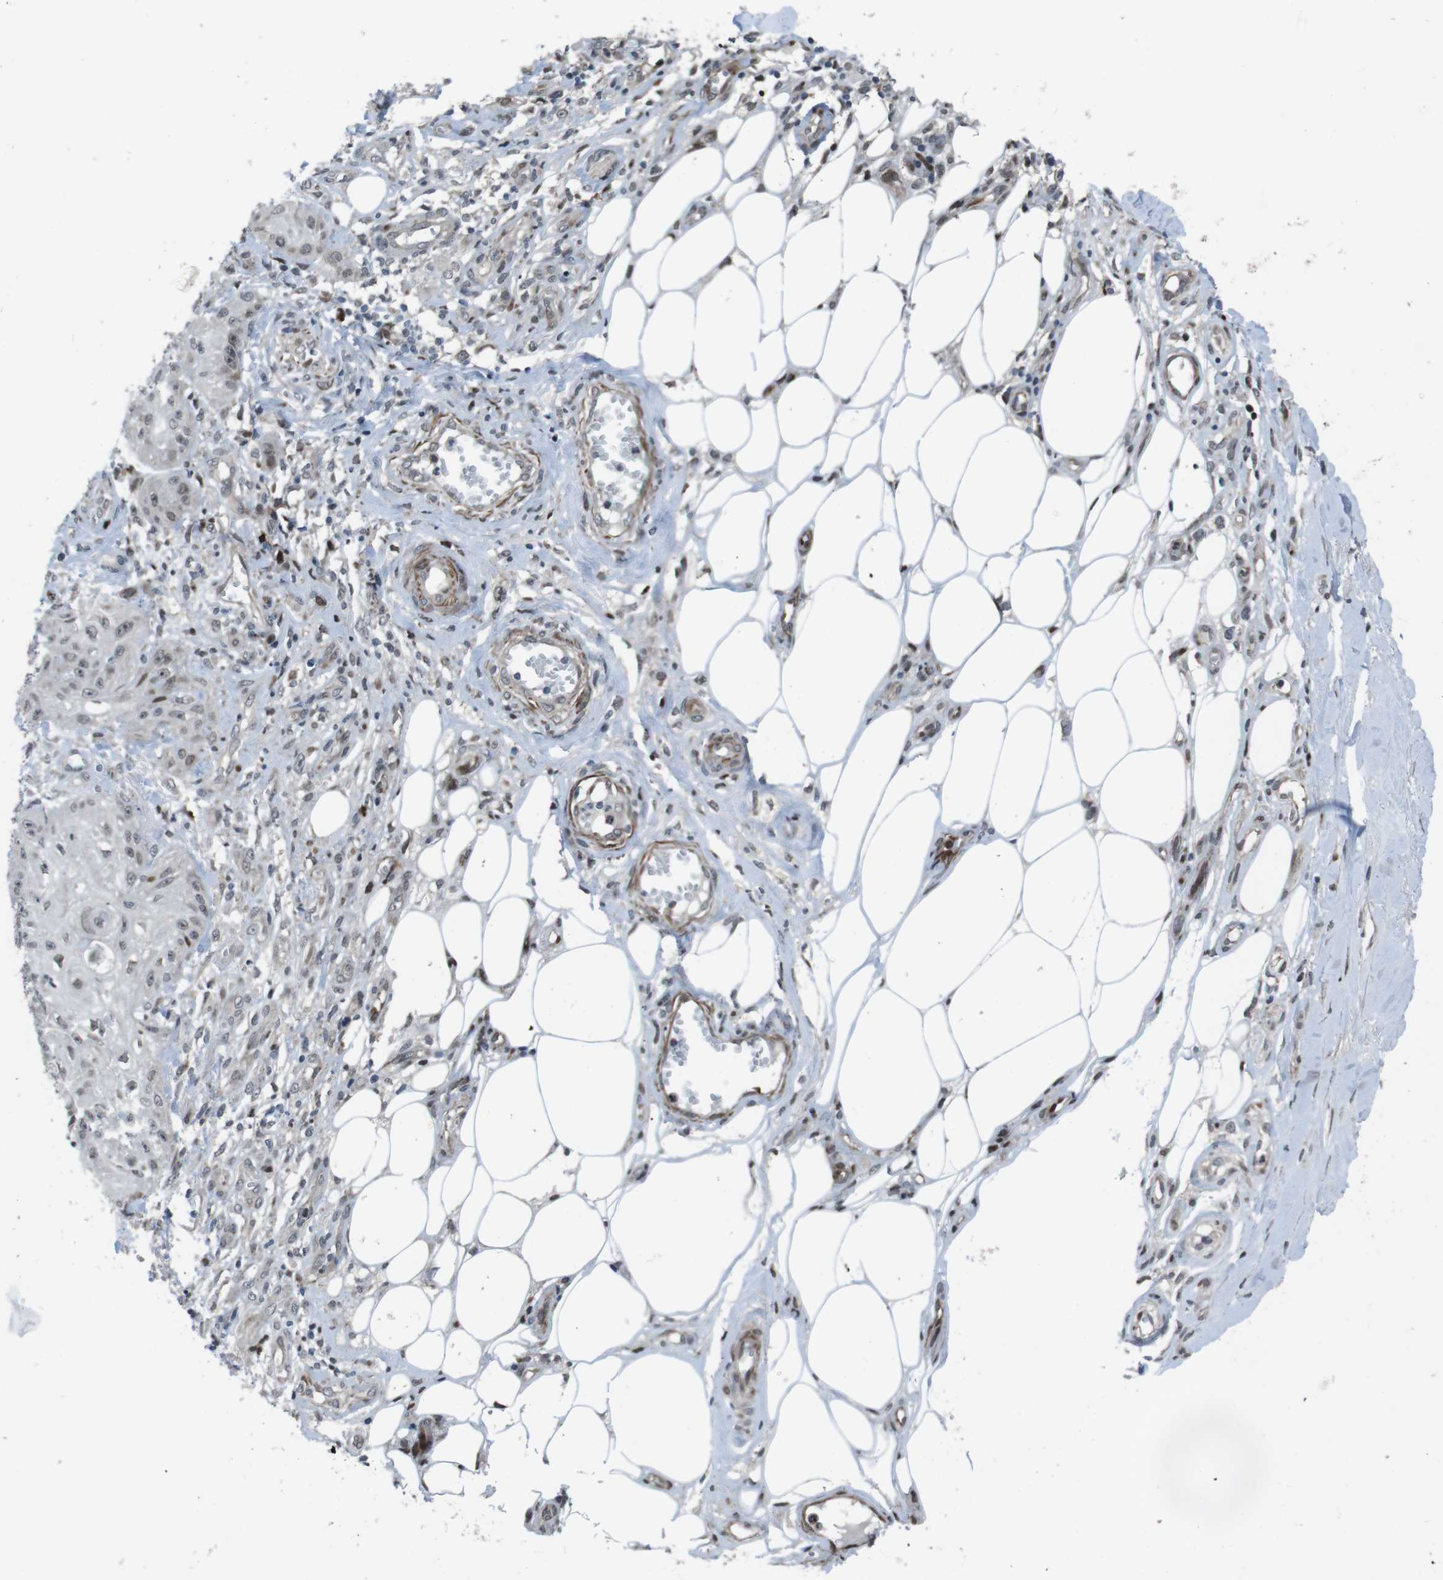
{"staining": {"intensity": "weak", "quantity": "<25%", "location": "nuclear"}, "tissue": "skin cancer", "cell_type": "Tumor cells", "image_type": "cancer", "snomed": [{"axis": "morphology", "description": "Squamous cell carcinoma, NOS"}, {"axis": "topography", "description": "Skin"}], "caption": "Tumor cells are negative for brown protein staining in skin squamous cell carcinoma.", "gene": "PBRM1", "patient": {"sex": "male", "age": 74}}